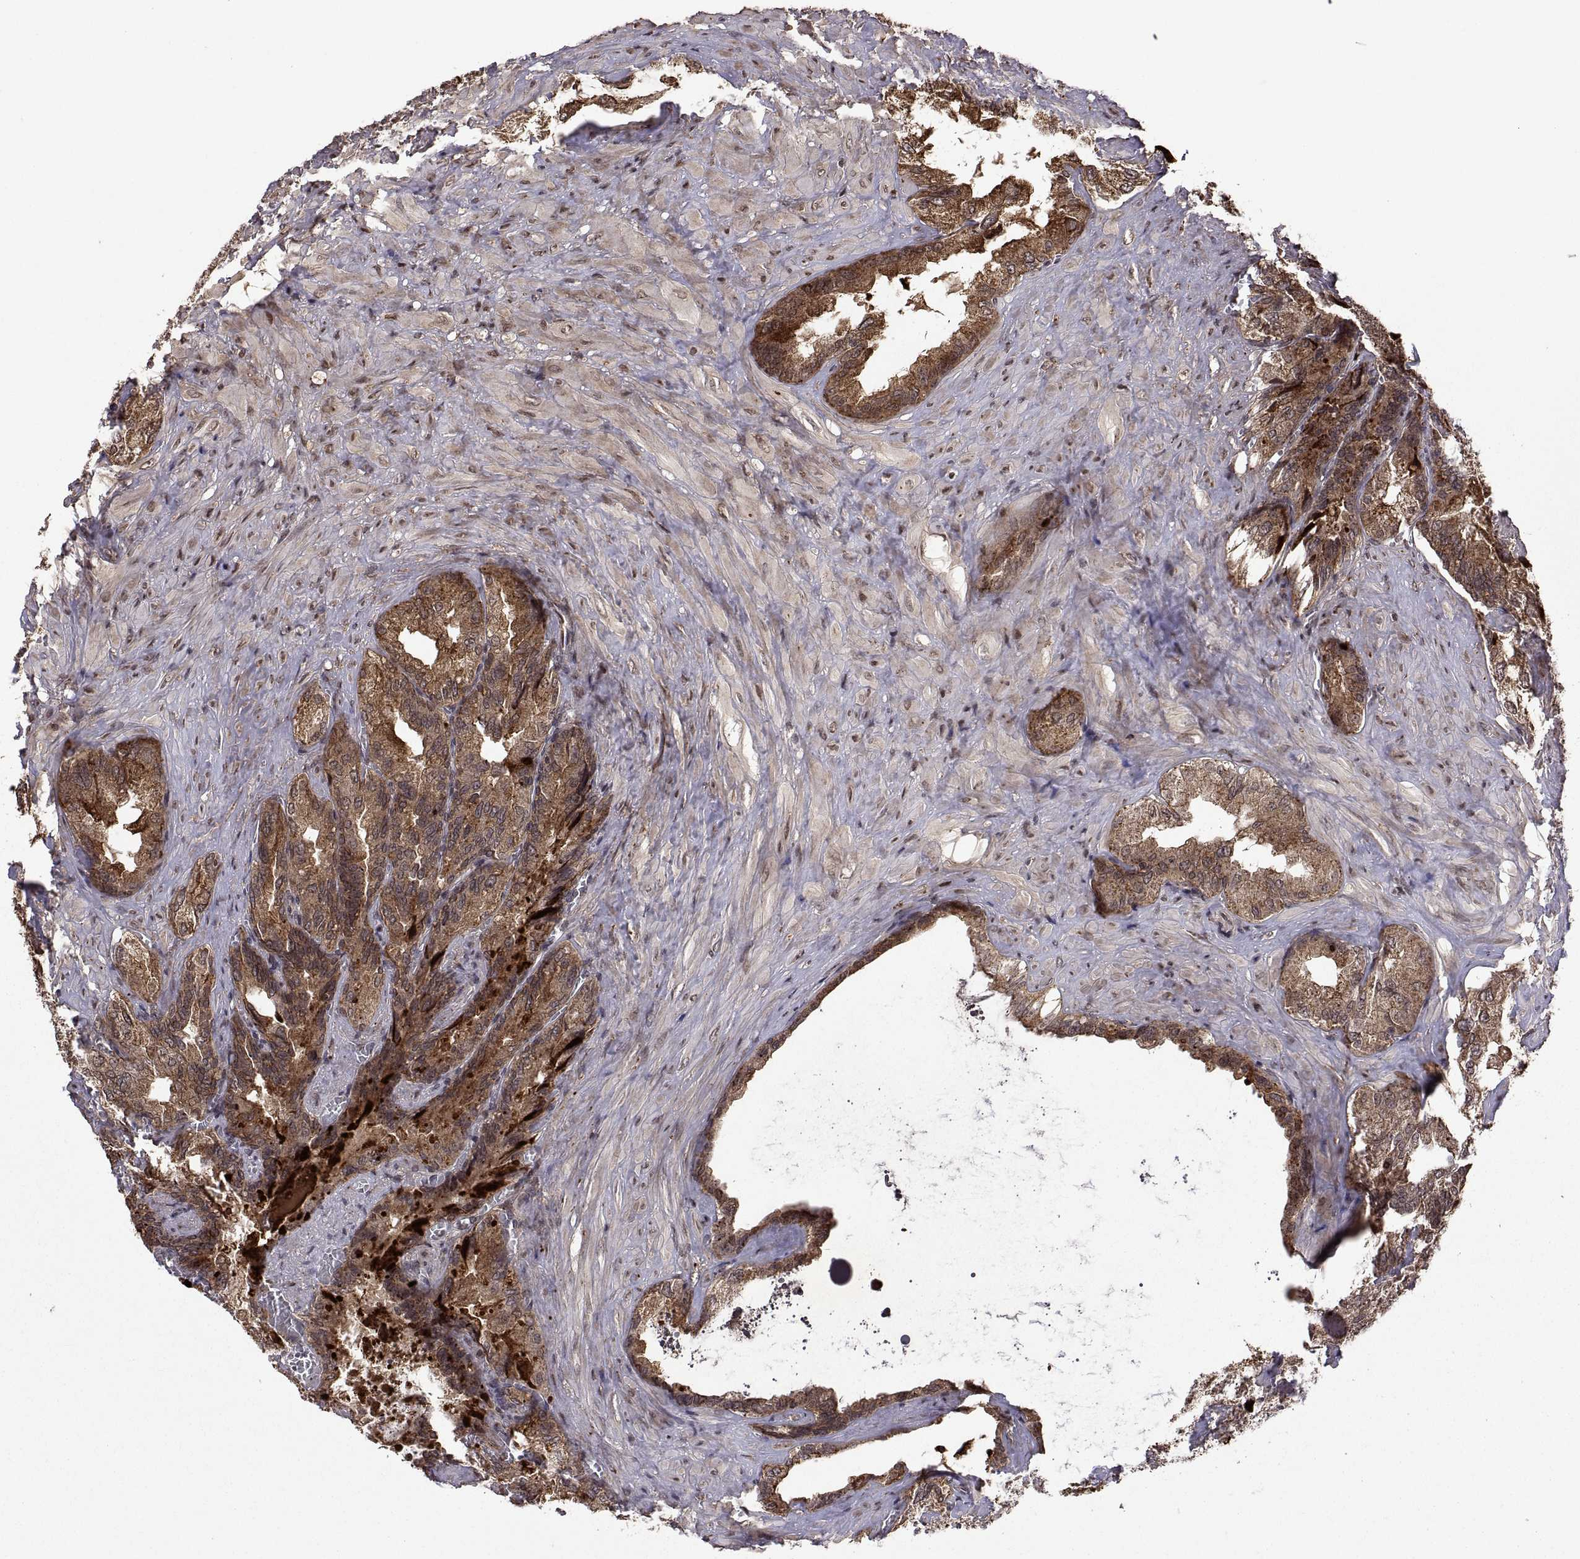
{"staining": {"intensity": "strong", "quantity": ">75%", "location": "cytoplasmic/membranous"}, "tissue": "seminal vesicle", "cell_type": "Glandular cells", "image_type": "normal", "snomed": [{"axis": "morphology", "description": "Normal tissue, NOS"}, {"axis": "topography", "description": "Seminal veicle"}], "caption": "The histopathology image demonstrates staining of benign seminal vesicle, revealing strong cytoplasmic/membranous protein staining (brown color) within glandular cells.", "gene": "ZNRF2", "patient": {"sex": "male", "age": 72}}